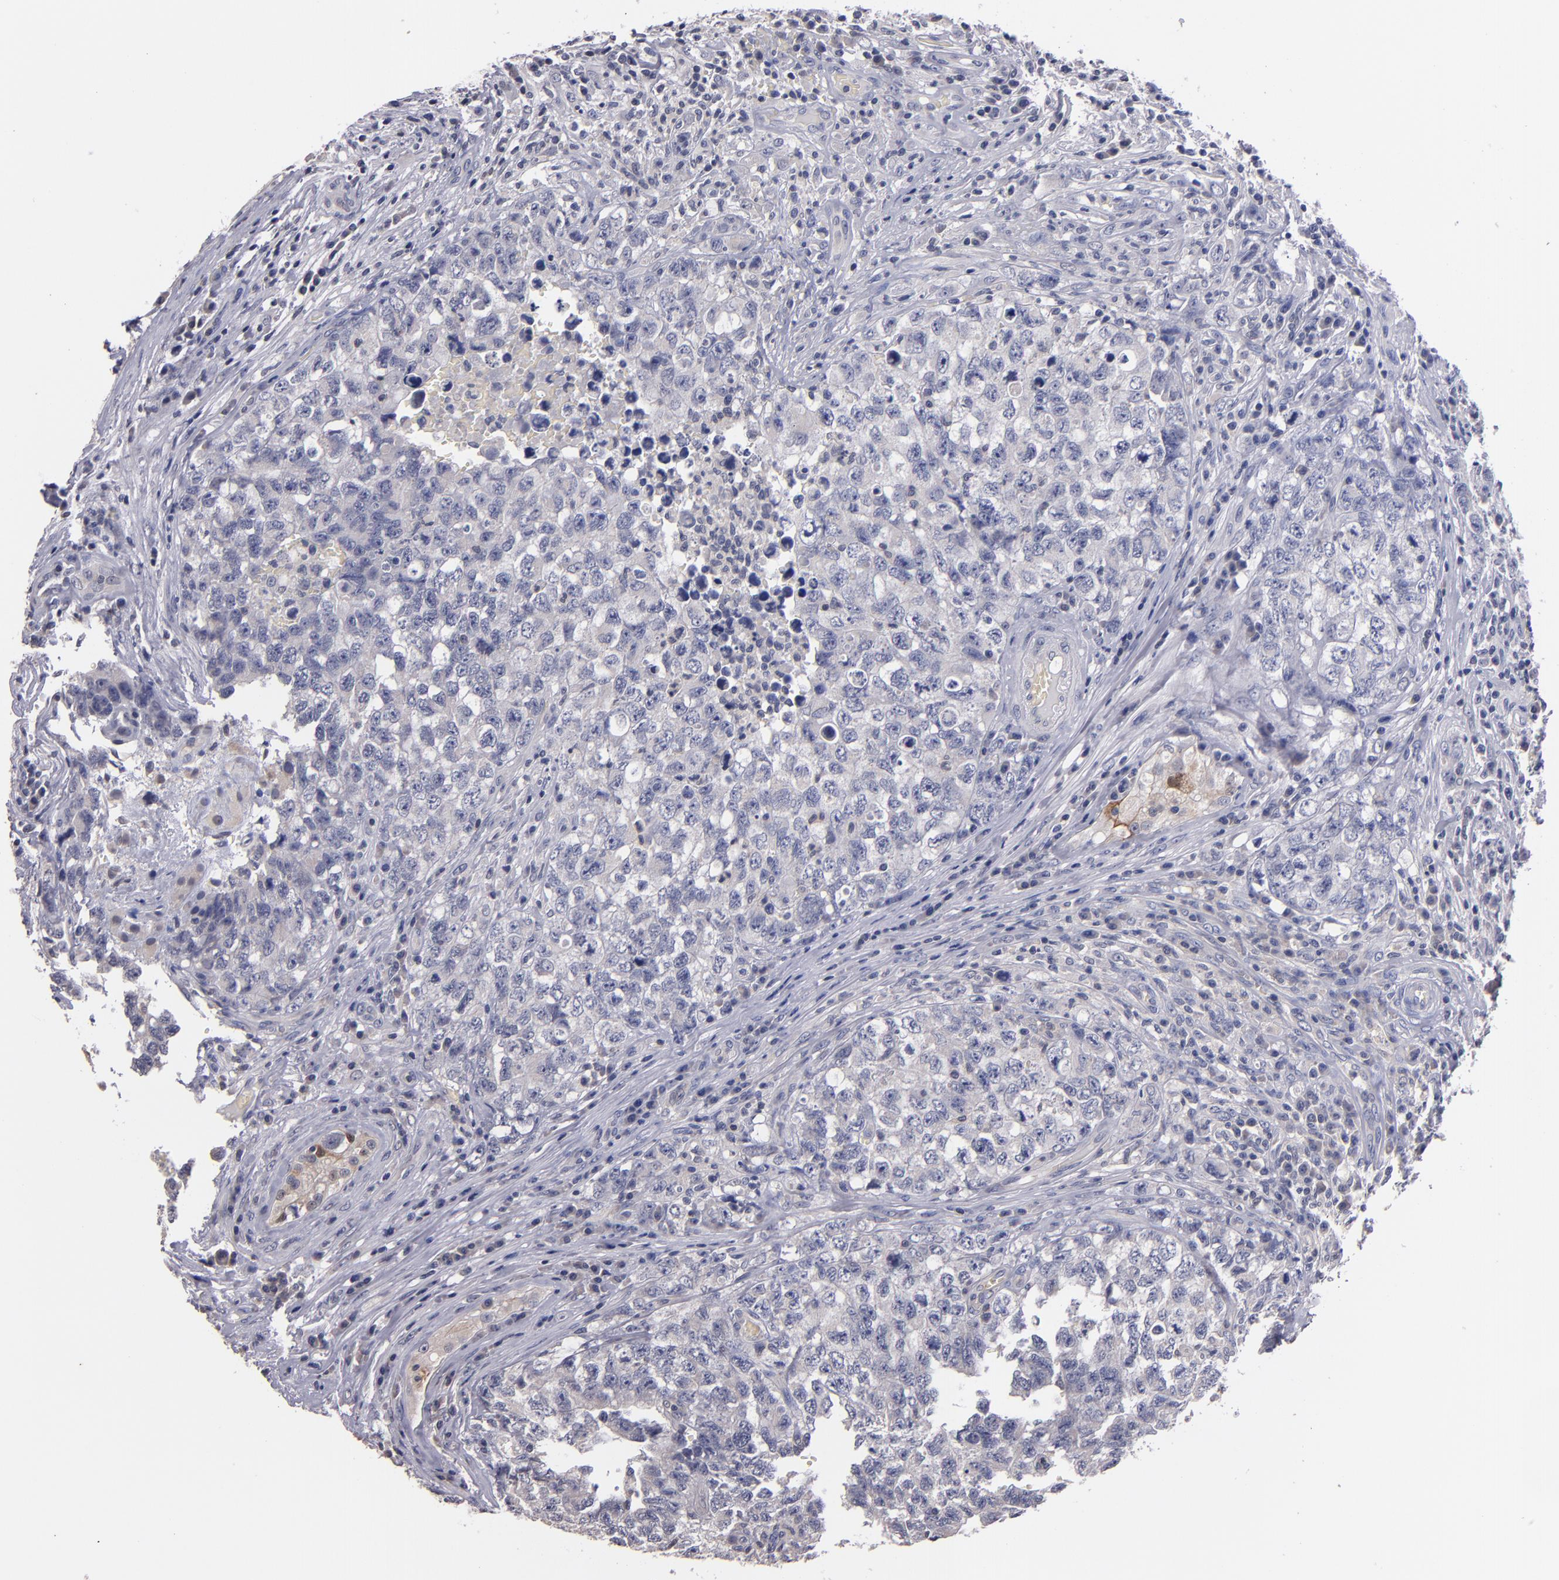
{"staining": {"intensity": "moderate", "quantity": "<25%", "location": "cytoplasmic/membranous,nuclear"}, "tissue": "testis cancer", "cell_type": "Tumor cells", "image_type": "cancer", "snomed": [{"axis": "morphology", "description": "Carcinoma, Embryonal, NOS"}, {"axis": "topography", "description": "Testis"}], "caption": "Testis embryonal carcinoma stained with DAB (3,3'-diaminobenzidine) immunohistochemistry (IHC) reveals low levels of moderate cytoplasmic/membranous and nuclear positivity in about <25% of tumor cells. (Brightfield microscopy of DAB IHC at high magnification).", "gene": "S100A1", "patient": {"sex": "male", "age": 31}}